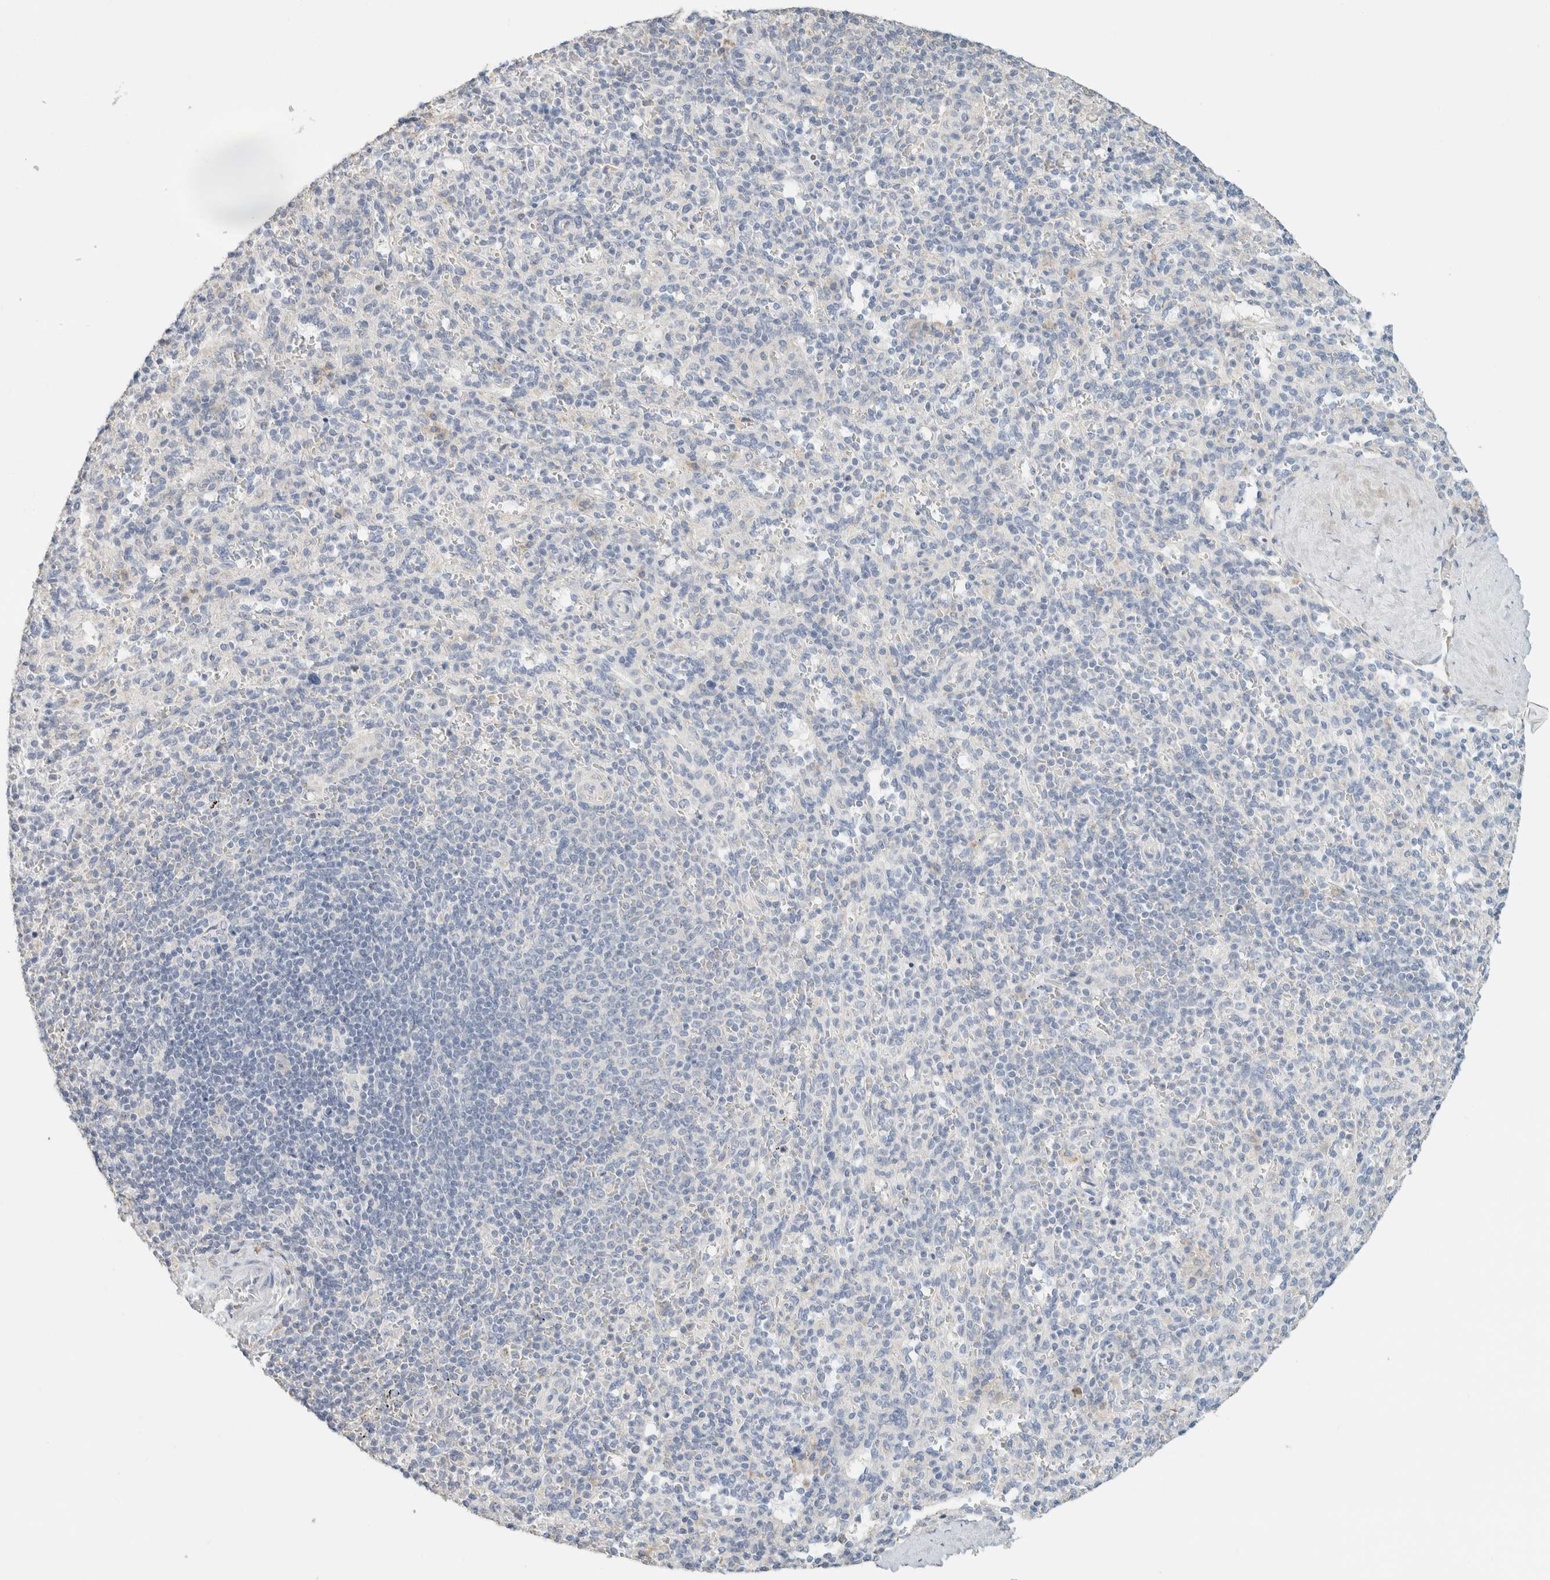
{"staining": {"intensity": "negative", "quantity": "none", "location": "none"}, "tissue": "spleen", "cell_type": "Cells in red pulp", "image_type": "normal", "snomed": [{"axis": "morphology", "description": "Normal tissue, NOS"}, {"axis": "topography", "description": "Spleen"}], "caption": "Cells in red pulp show no significant positivity in benign spleen. The staining is performed using DAB brown chromogen with nuclei counter-stained in using hematoxylin.", "gene": "NEFM", "patient": {"sex": "male", "age": 36}}